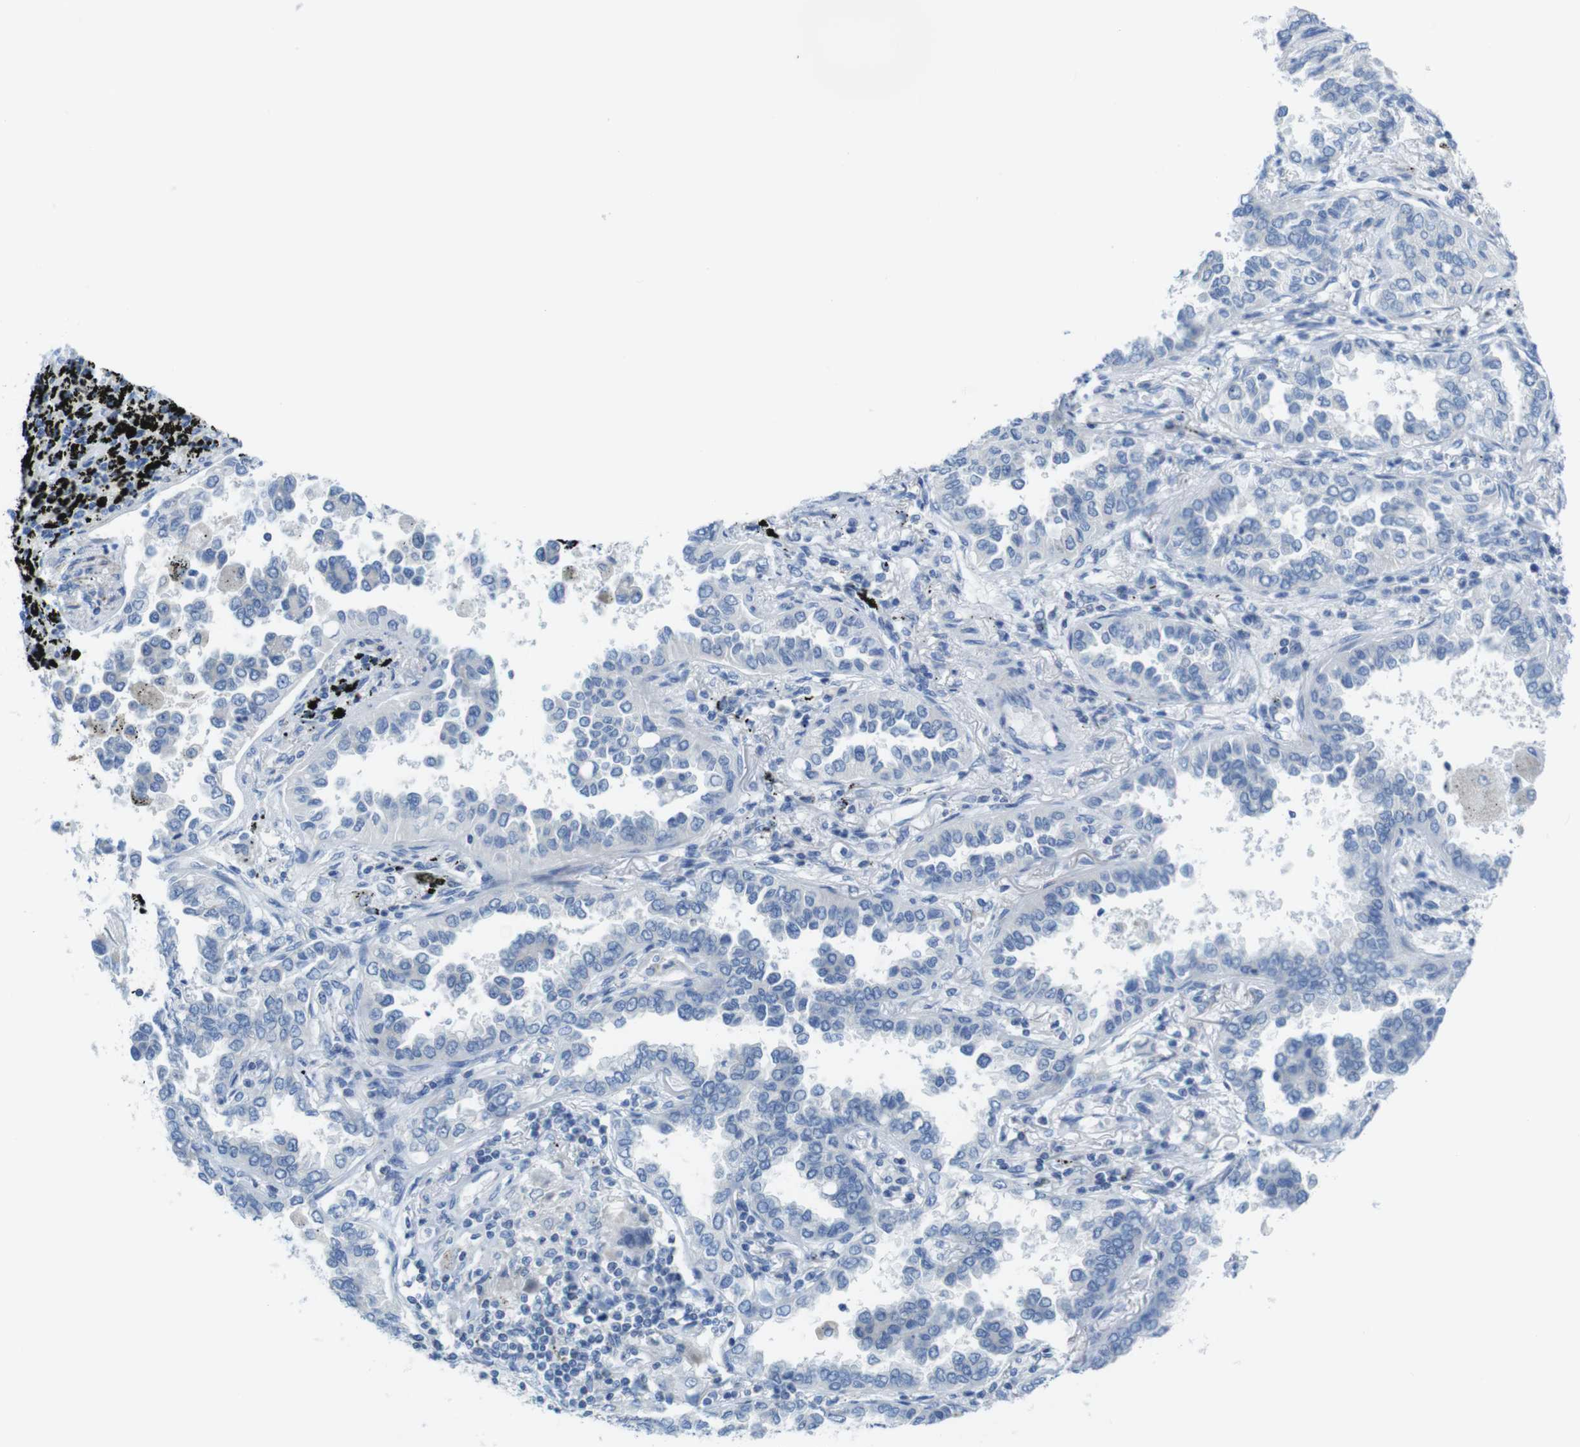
{"staining": {"intensity": "negative", "quantity": "none", "location": "none"}, "tissue": "lung cancer", "cell_type": "Tumor cells", "image_type": "cancer", "snomed": [{"axis": "morphology", "description": "Normal tissue, NOS"}, {"axis": "morphology", "description": "Adenocarcinoma, NOS"}, {"axis": "topography", "description": "Lung"}], "caption": "The immunohistochemistry (IHC) histopathology image has no significant positivity in tumor cells of lung cancer tissue. (Brightfield microscopy of DAB (3,3'-diaminobenzidine) immunohistochemistry (IHC) at high magnification).", "gene": "ASIC5", "patient": {"sex": "male", "age": 59}}